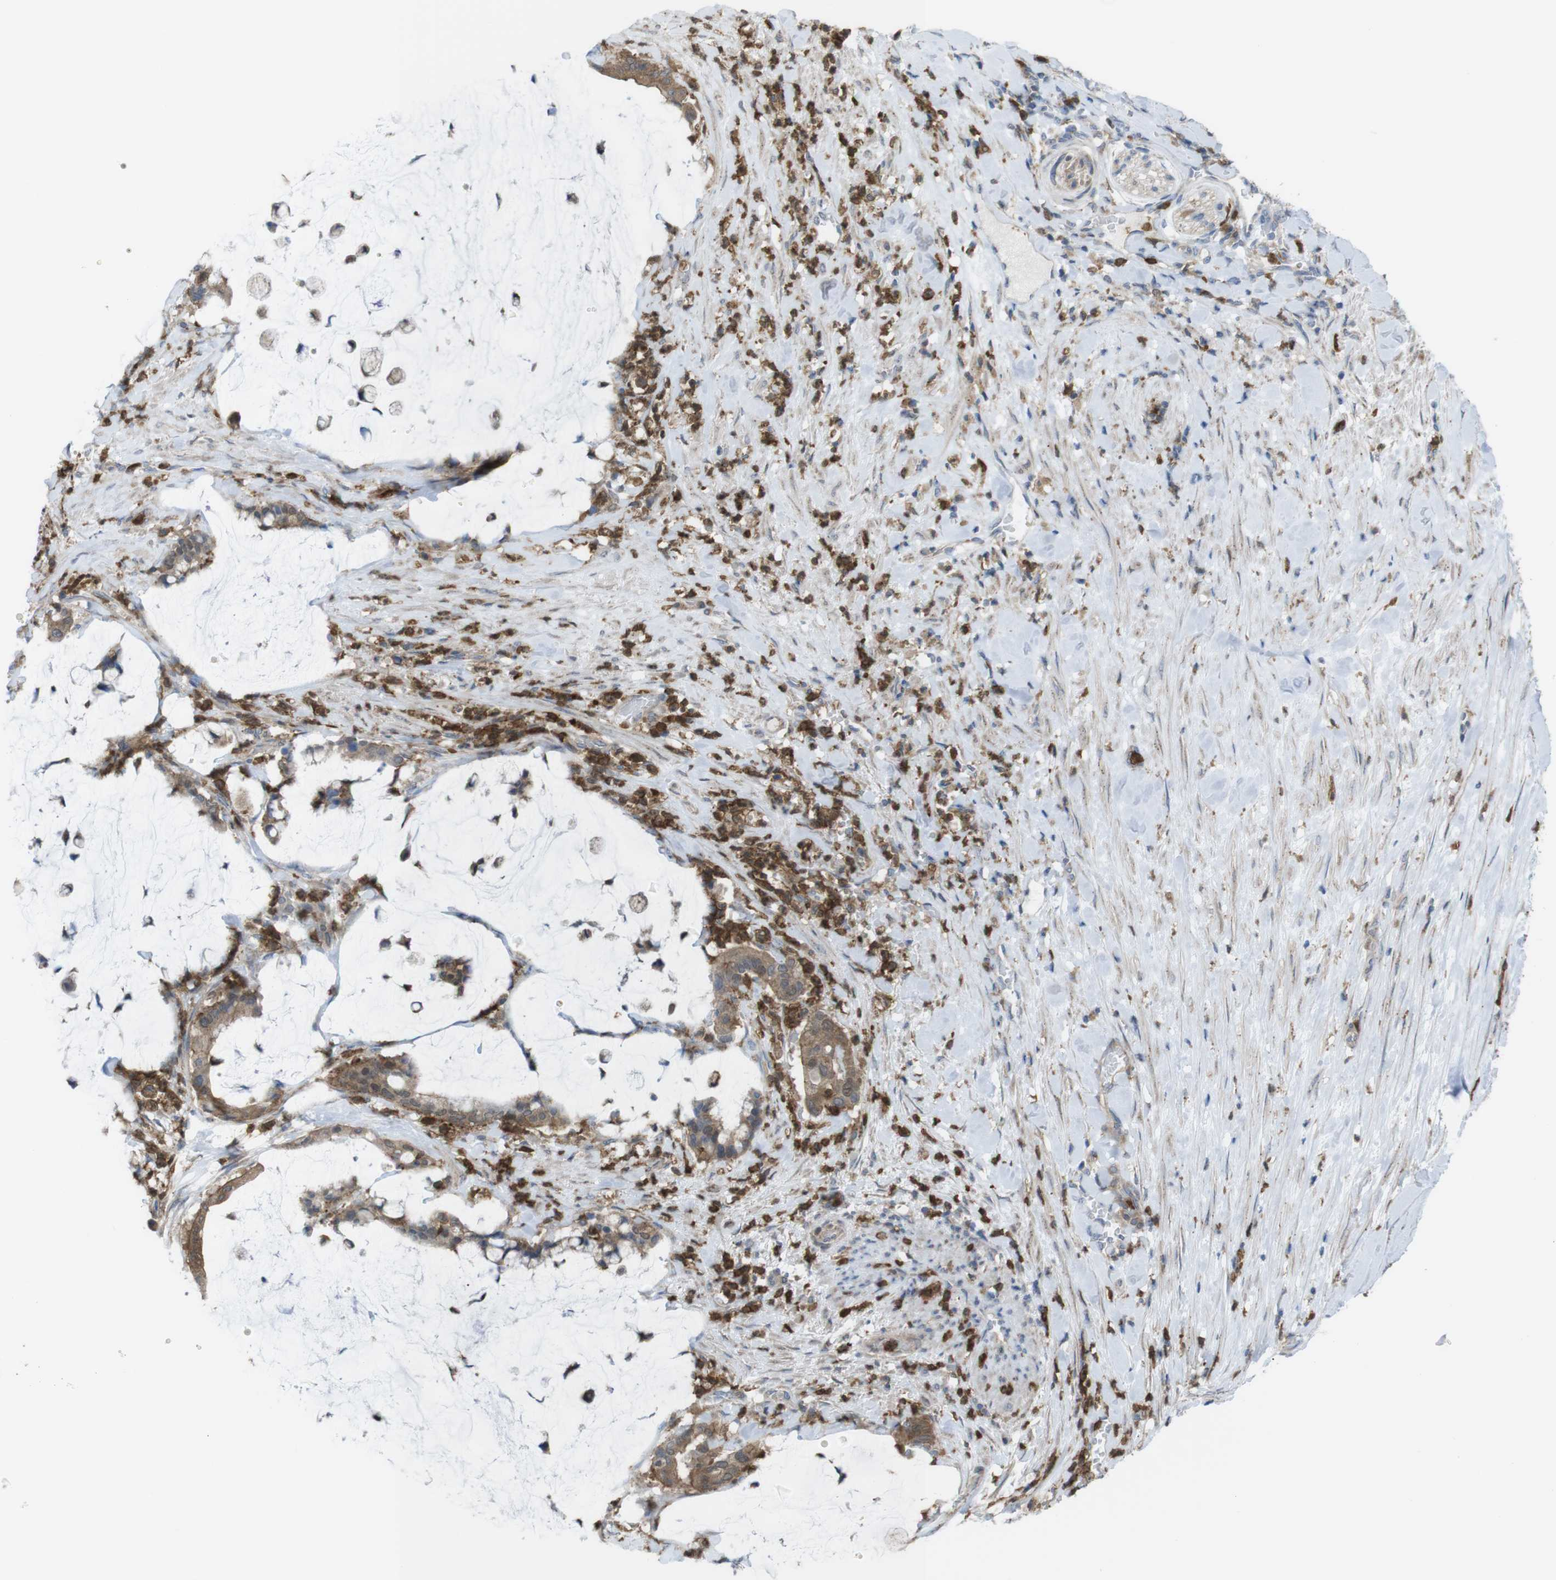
{"staining": {"intensity": "moderate", "quantity": ">75%", "location": "cytoplasmic/membranous"}, "tissue": "pancreatic cancer", "cell_type": "Tumor cells", "image_type": "cancer", "snomed": [{"axis": "morphology", "description": "Adenocarcinoma, NOS"}, {"axis": "topography", "description": "Pancreas"}], "caption": "Pancreatic cancer (adenocarcinoma) was stained to show a protein in brown. There is medium levels of moderate cytoplasmic/membranous expression in about >75% of tumor cells.", "gene": "PRKCD", "patient": {"sex": "male", "age": 41}}